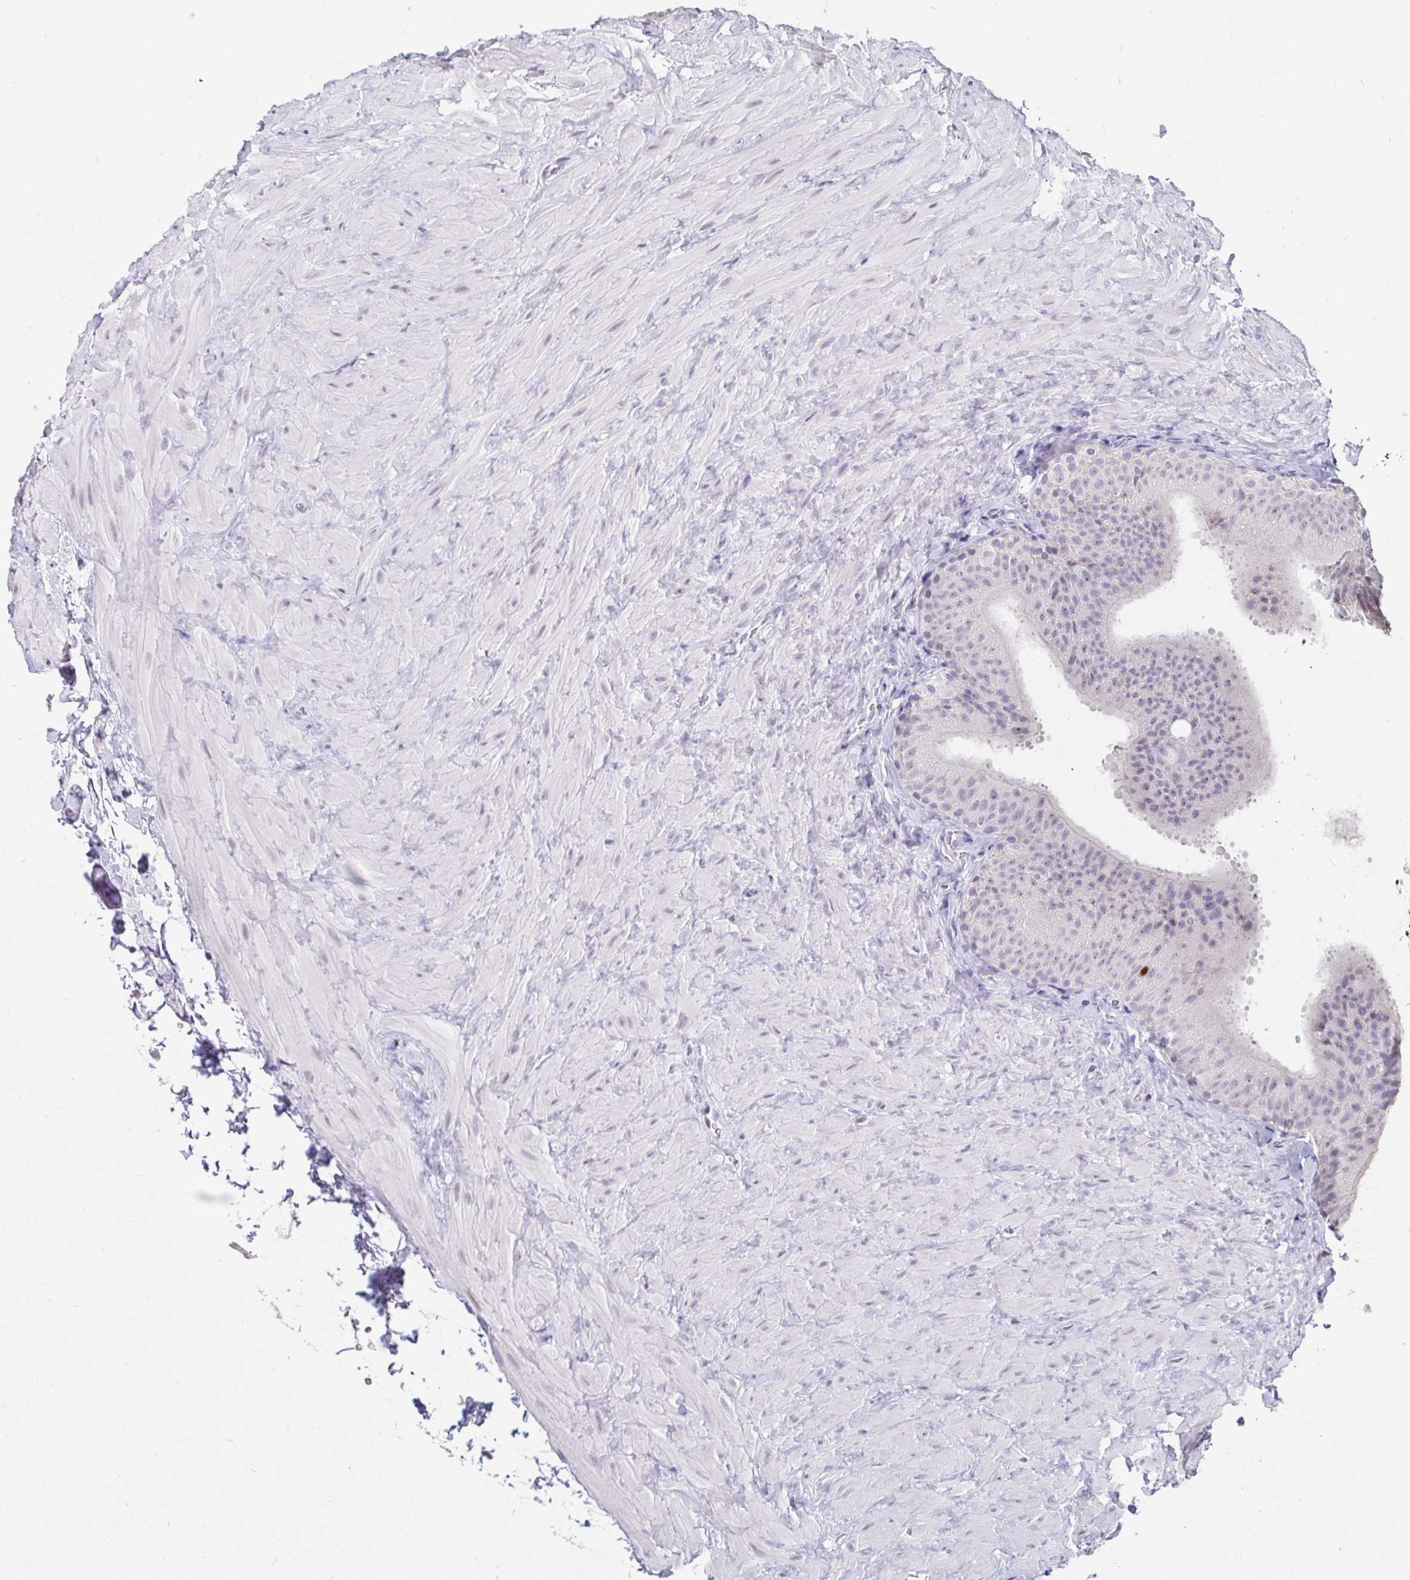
{"staining": {"intensity": "strong", "quantity": "<25%", "location": "nuclear"}, "tissue": "epididymis", "cell_type": "Glandular cells", "image_type": "normal", "snomed": [{"axis": "morphology", "description": "Normal tissue, NOS"}, {"axis": "topography", "description": "Epididymis, spermatic cord, NOS"}, {"axis": "topography", "description": "Epididymis"}], "caption": "Immunohistochemical staining of normal epididymis shows medium levels of strong nuclear expression in approximately <25% of glandular cells.", "gene": "ANLN", "patient": {"sex": "male", "age": 31}}